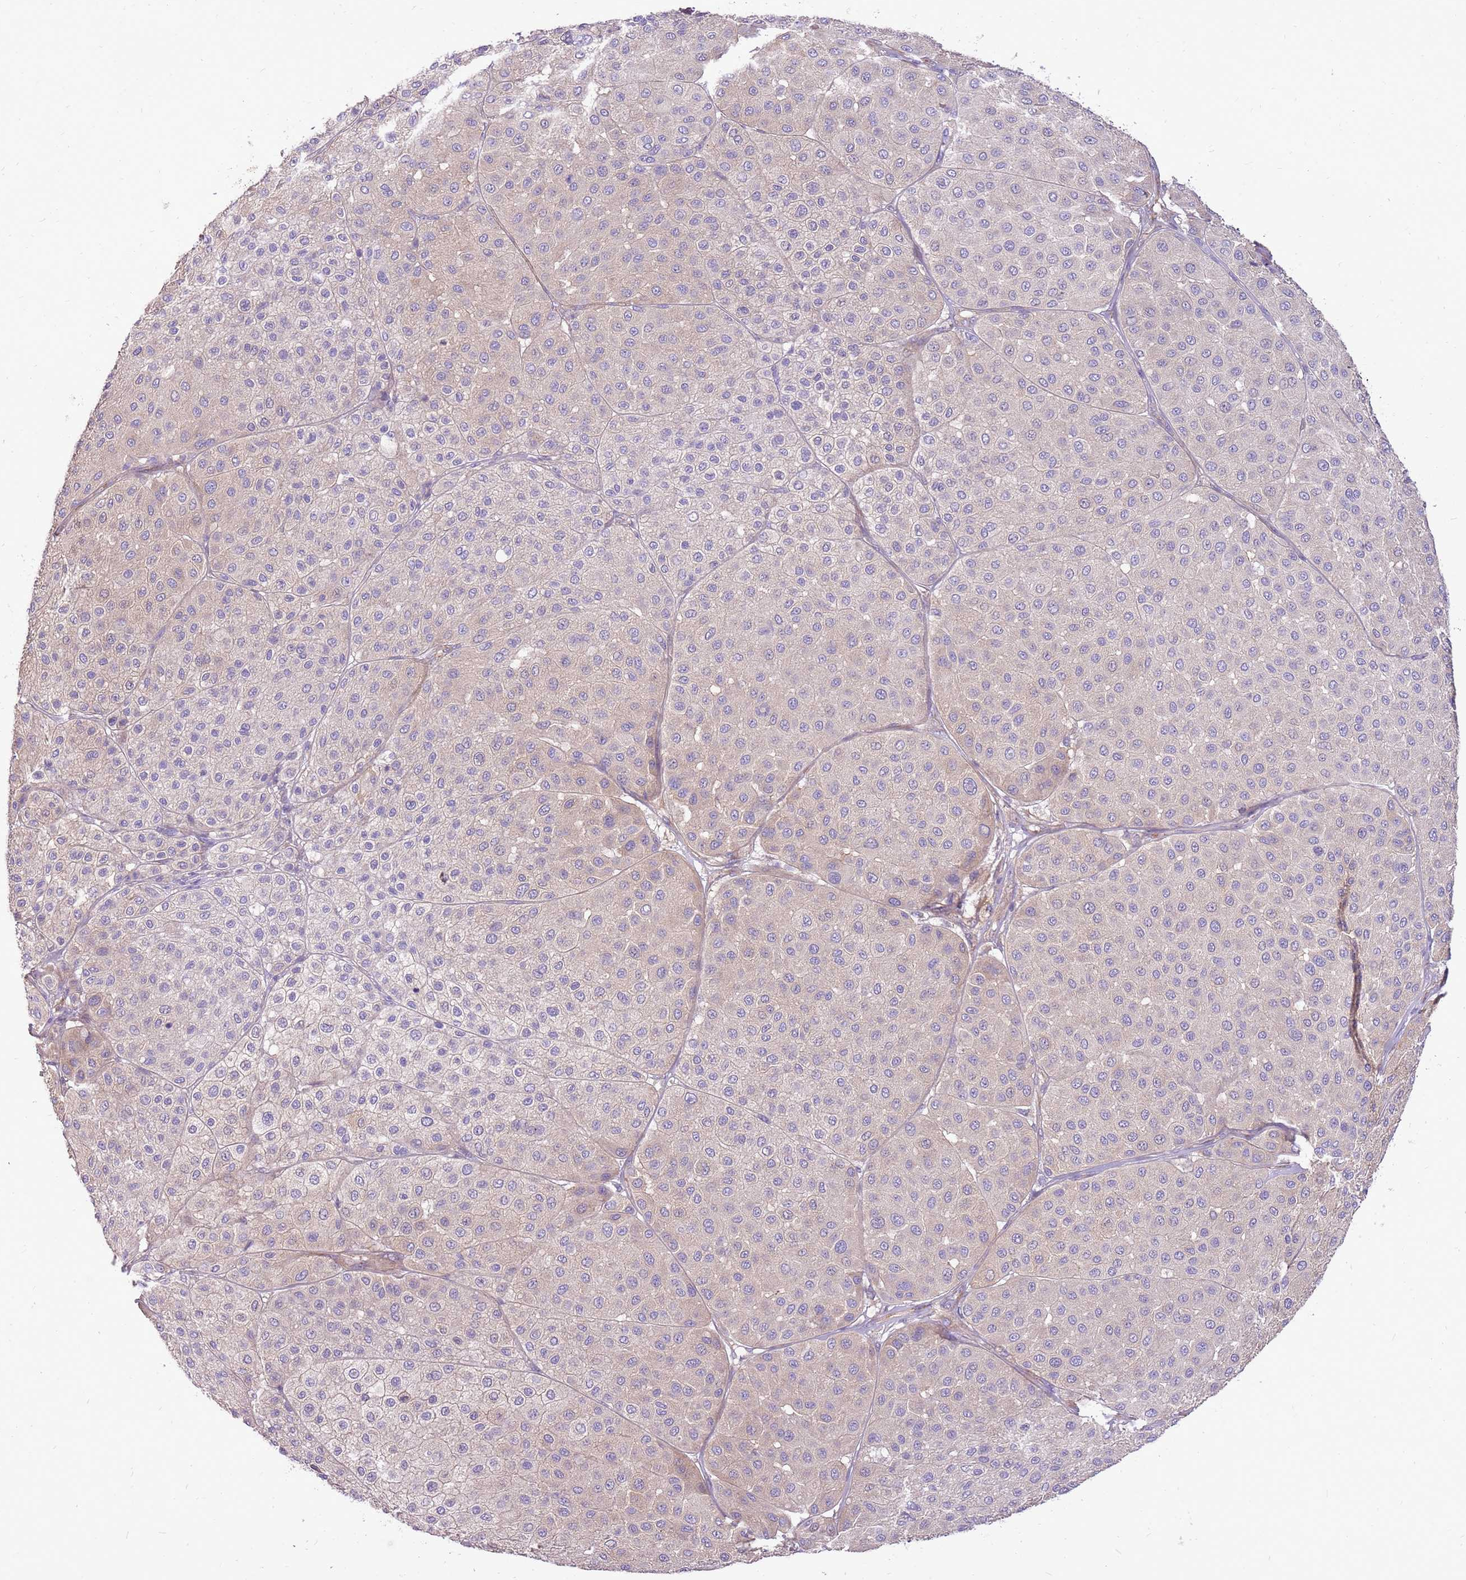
{"staining": {"intensity": "weak", "quantity": "25%-75%", "location": "cytoplasmic/membranous"}, "tissue": "melanoma", "cell_type": "Tumor cells", "image_type": "cancer", "snomed": [{"axis": "morphology", "description": "Malignant melanoma, Metastatic site"}, {"axis": "topography", "description": "Smooth muscle"}], "caption": "Tumor cells show low levels of weak cytoplasmic/membranous positivity in approximately 25%-75% of cells in human malignant melanoma (metastatic site).", "gene": "WASHC4", "patient": {"sex": "male", "age": 41}}